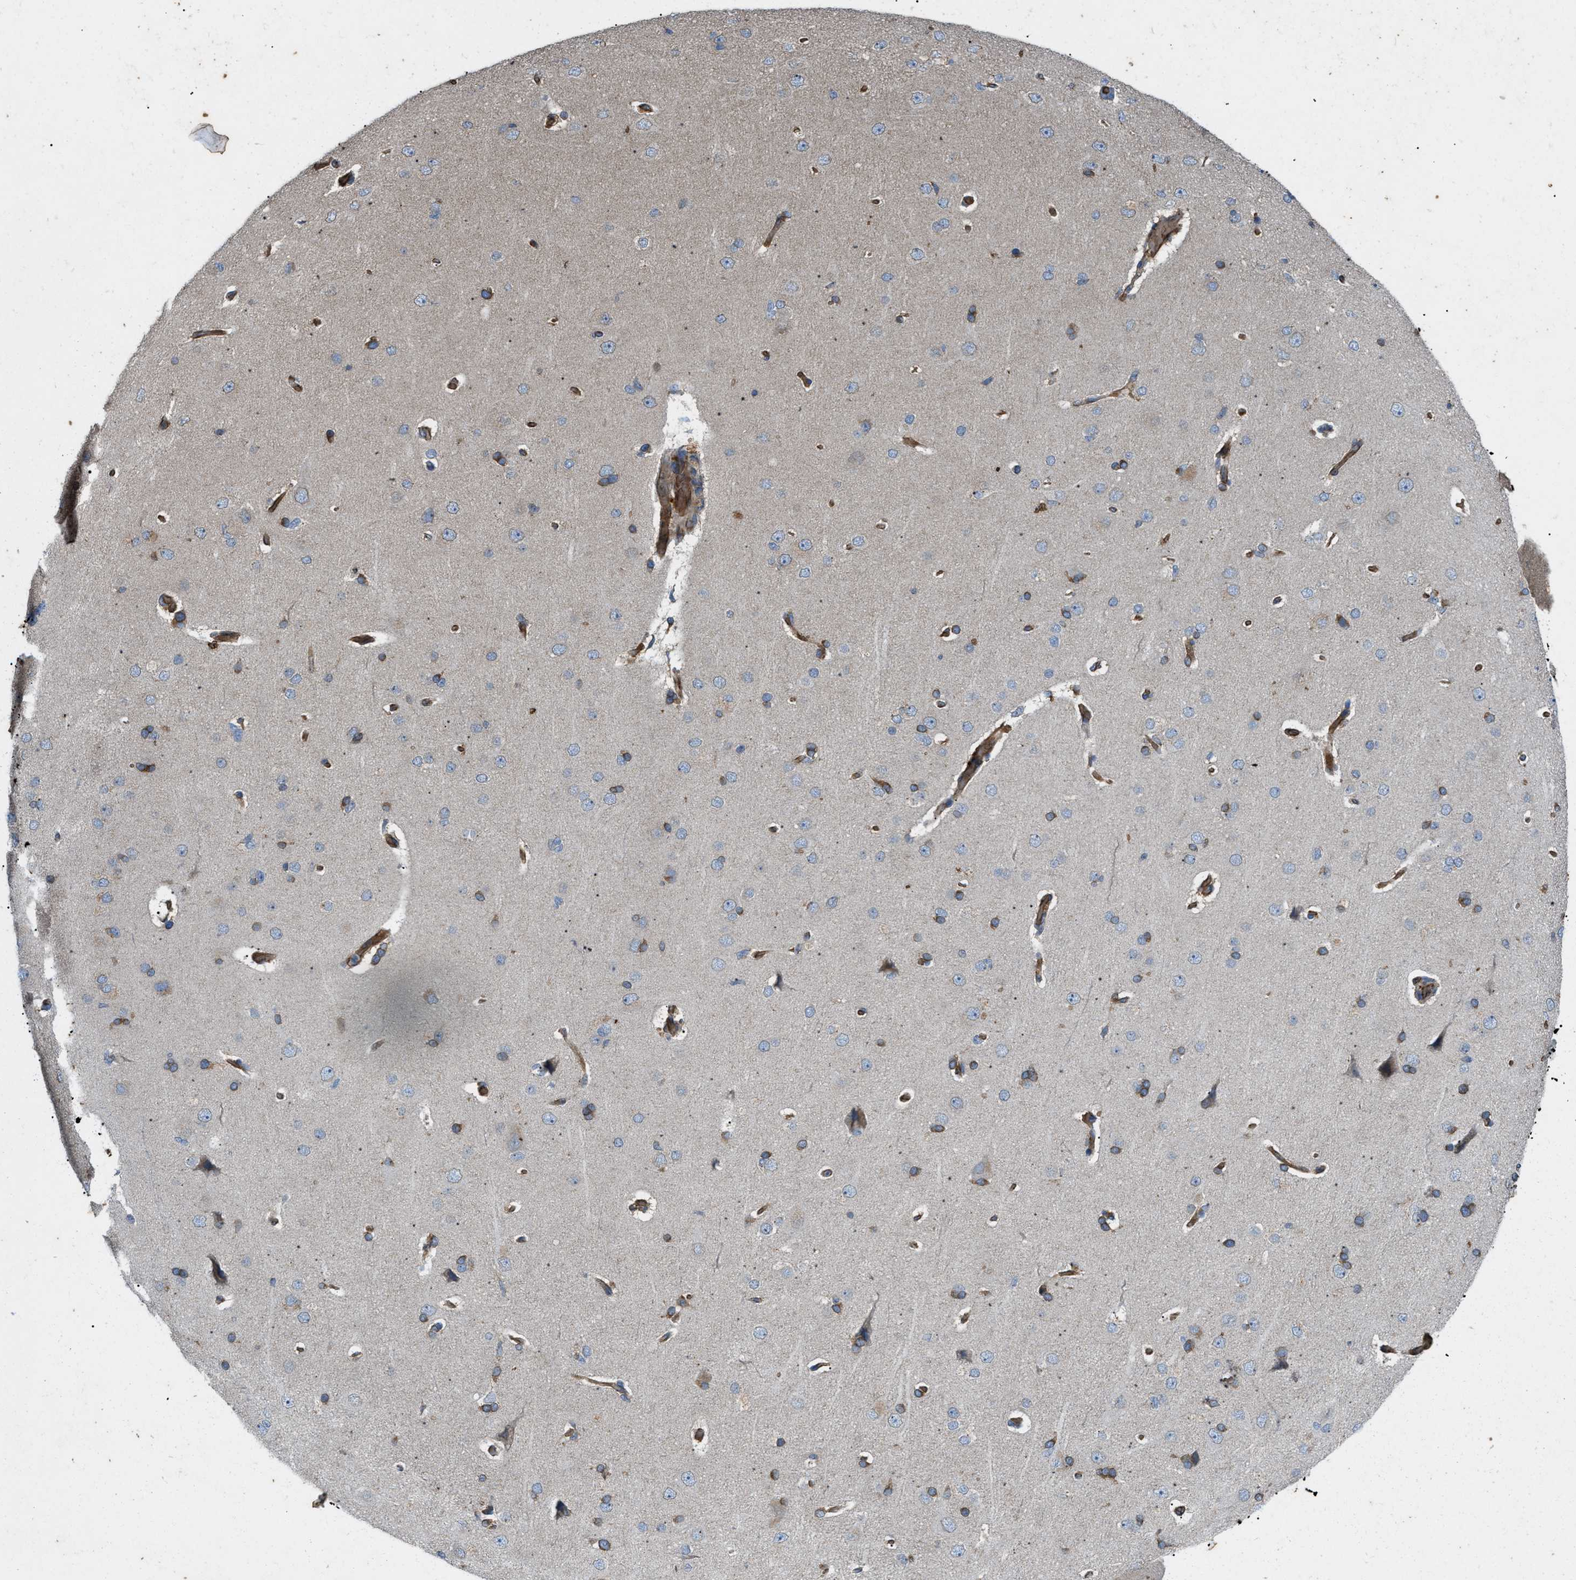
{"staining": {"intensity": "strong", "quantity": ">75%", "location": "cytoplasmic/membranous"}, "tissue": "cerebral cortex", "cell_type": "Endothelial cells", "image_type": "normal", "snomed": [{"axis": "morphology", "description": "Normal tissue, NOS"}, {"axis": "topography", "description": "Cerebral cortex"}], "caption": "A high-resolution photomicrograph shows IHC staining of normal cerebral cortex, which shows strong cytoplasmic/membranous expression in about >75% of endothelial cells.", "gene": "ERC1", "patient": {"sex": "male", "age": 62}}